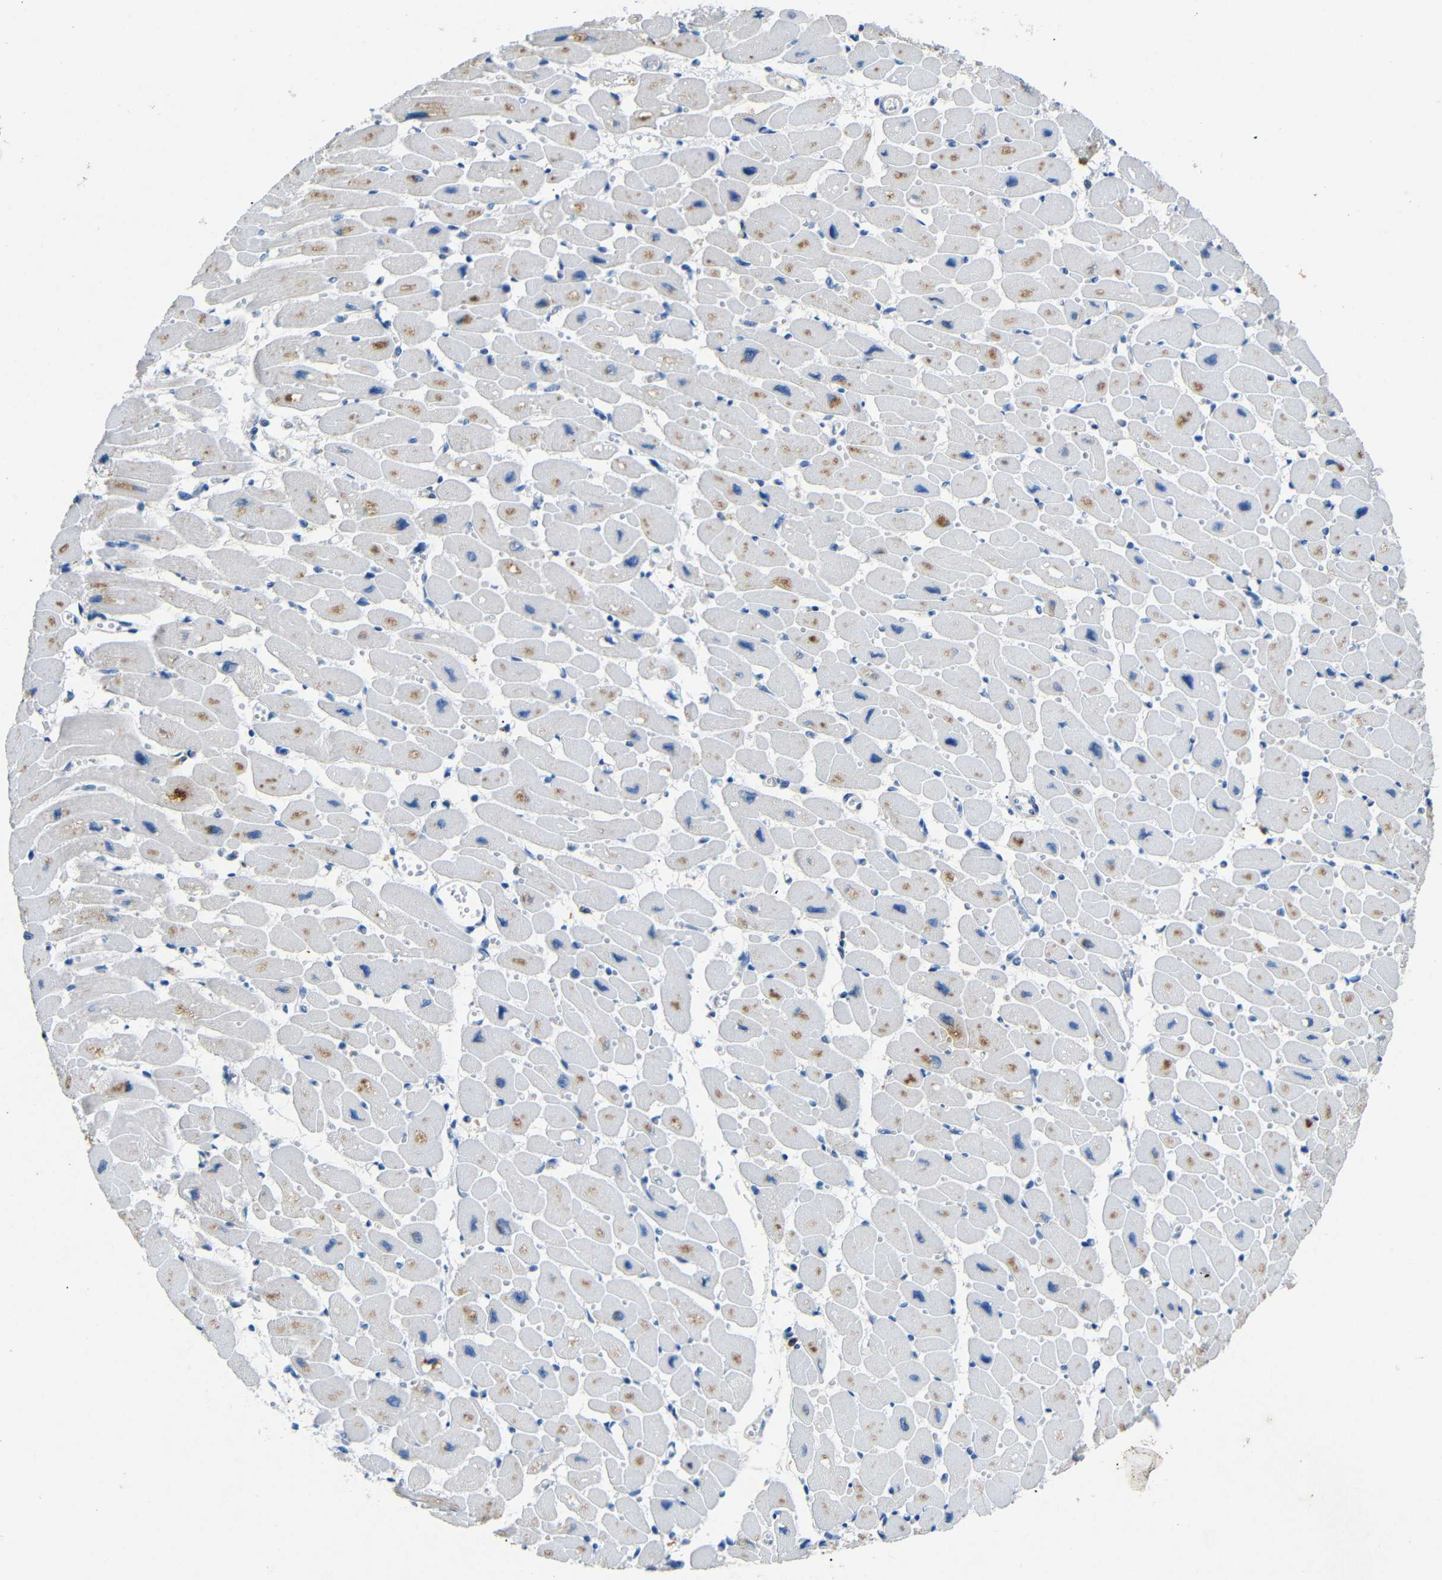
{"staining": {"intensity": "moderate", "quantity": "<25%", "location": "cytoplasmic/membranous"}, "tissue": "heart muscle", "cell_type": "Cardiomyocytes", "image_type": "normal", "snomed": [{"axis": "morphology", "description": "Normal tissue, NOS"}, {"axis": "topography", "description": "Heart"}], "caption": "This is a micrograph of immunohistochemistry (IHC) staining of unremarkable heart muscle, which shows moderate positivity in the cytoplasmic/membranous of cardiomyocytes.", "gene": "INCENP", "patient": {"sex": "female", "age": 54}}